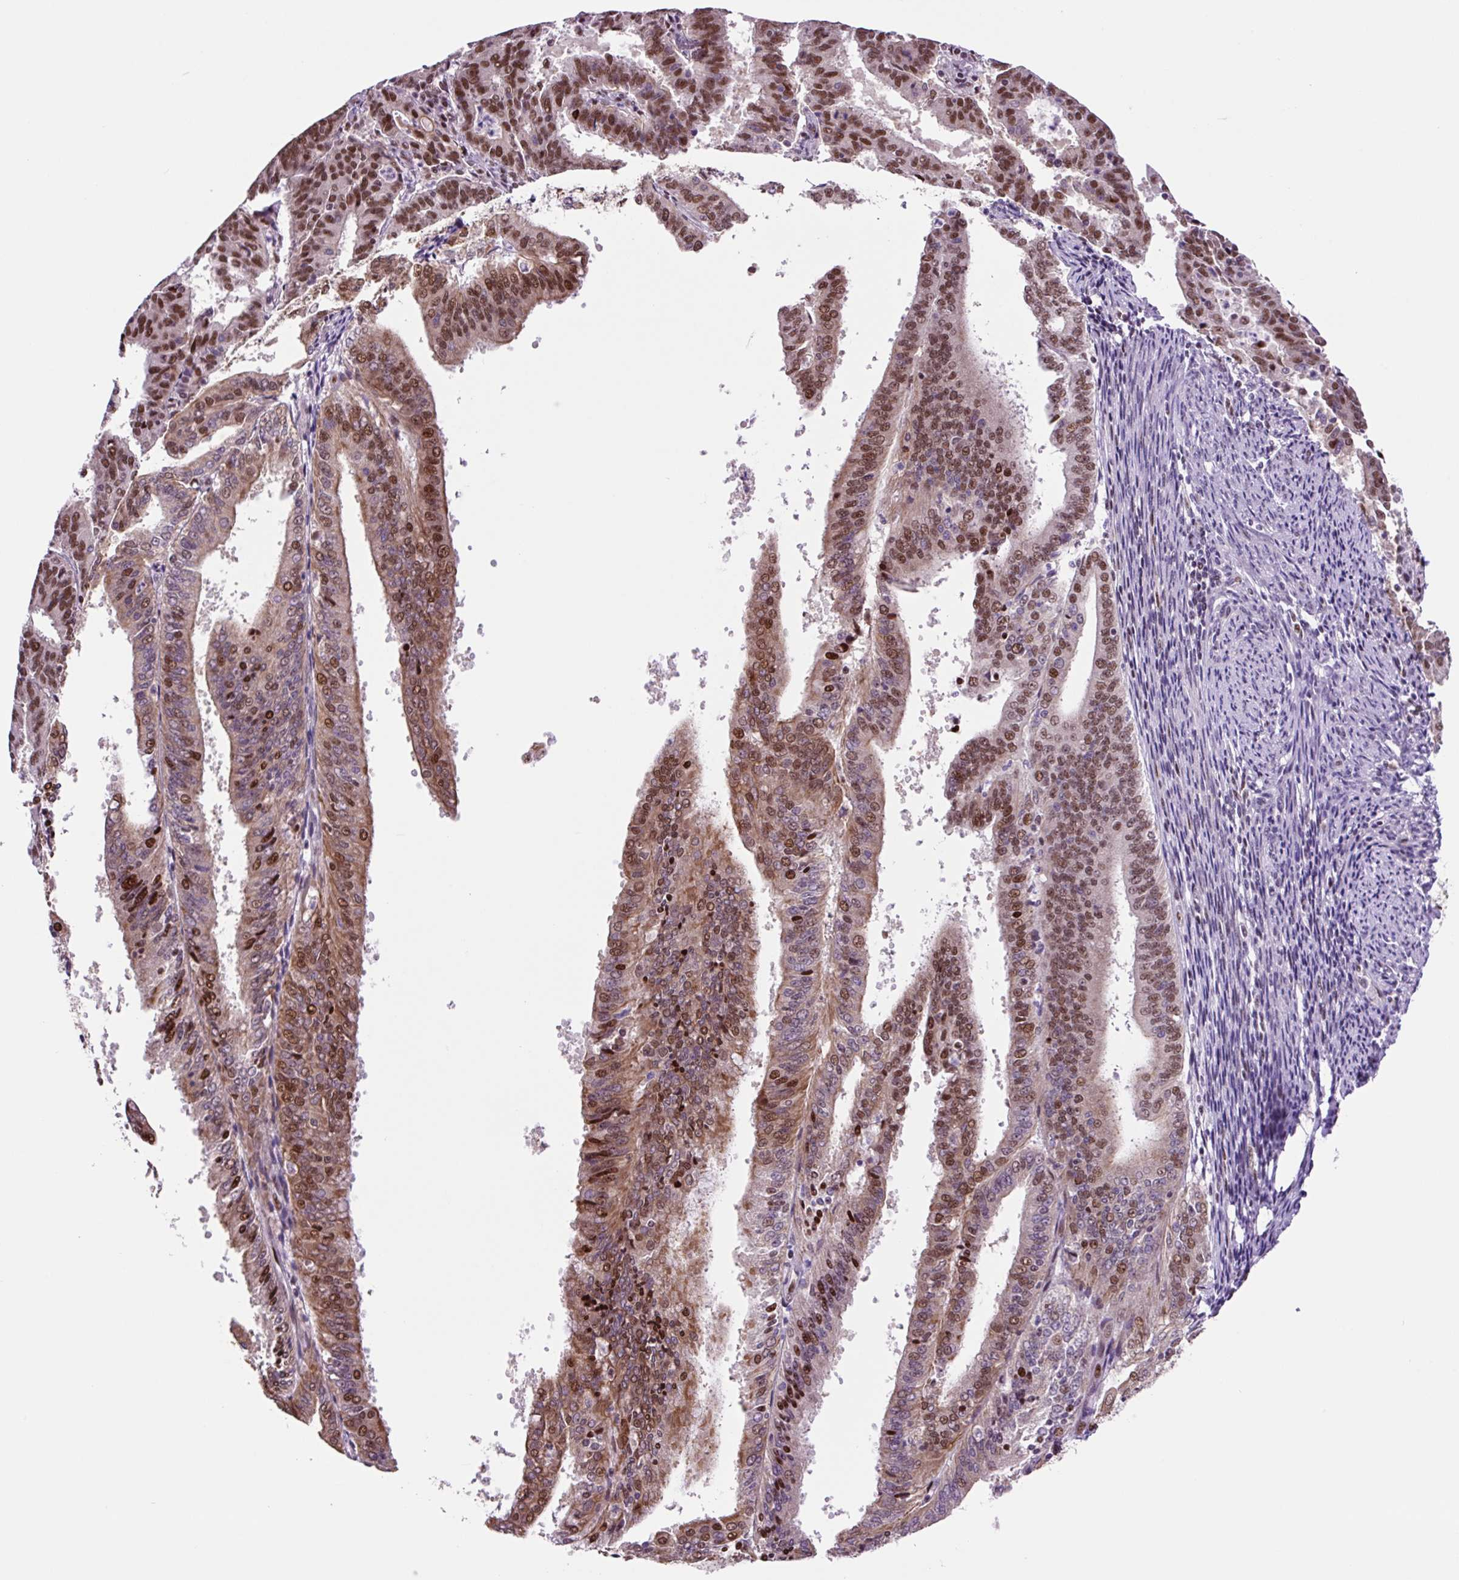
{"staining": {"intensity": "moderate", "quantity": ">75%", "location": "nuclear"}, "tissue": "endometrial cancer", "cell_type": "Tumor cells", "image_type": "cancer", "snomed": [{"axis": "morphology", "description": "Adenocarcinoma, NOS"}, {"axis": "topography", "description": "Endometrium"}], "caption": "The histopathology image shows staining of endometrial cancer, revealing moderate nuclear protein staining (brown color) within tumor cells.", "gene": "TAF1A", "patient": {"sex": "female", "age": 63}}